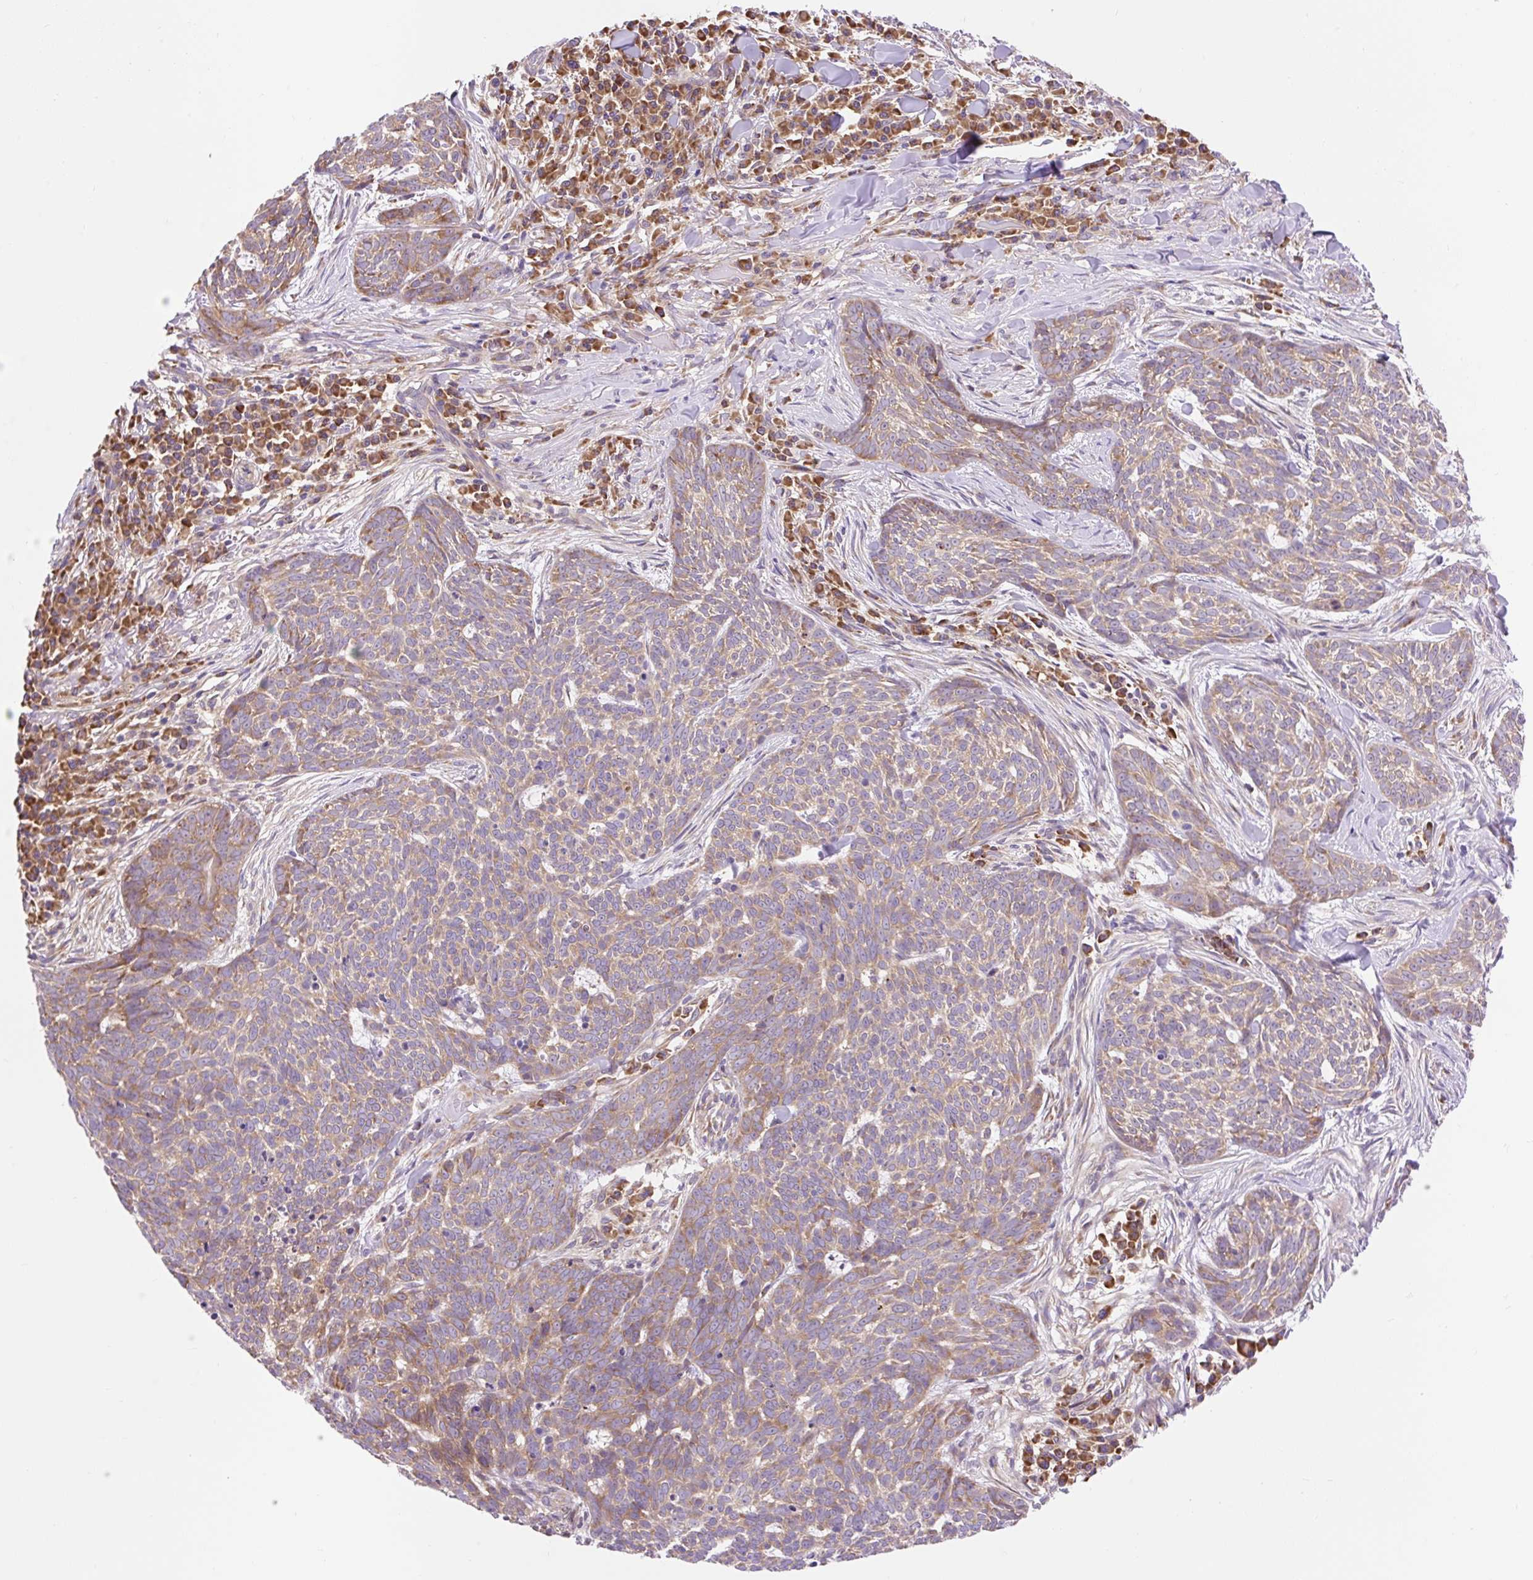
{"staining": {"intensity": "moderate", "quantity": ">75%", "location": "cytoplasmic/membranous"}, "tissue": "skin cancer", "cell_type": "Tumor cells", "image_type": "cancer", "snomed": [{"axis": "morphology", "description": "Basal cell carcinoma"}, {"axis": "topography", "description": "Skin"}], "caption": "Immunohistochemical staining of human skin basal cell carcinoma displays medium levels of moderate cytoplasmic/membranous staining in approximately >75% of tumor cells.", "gene": "GPR45", "patient": {"sex": "female", "age": 93}}